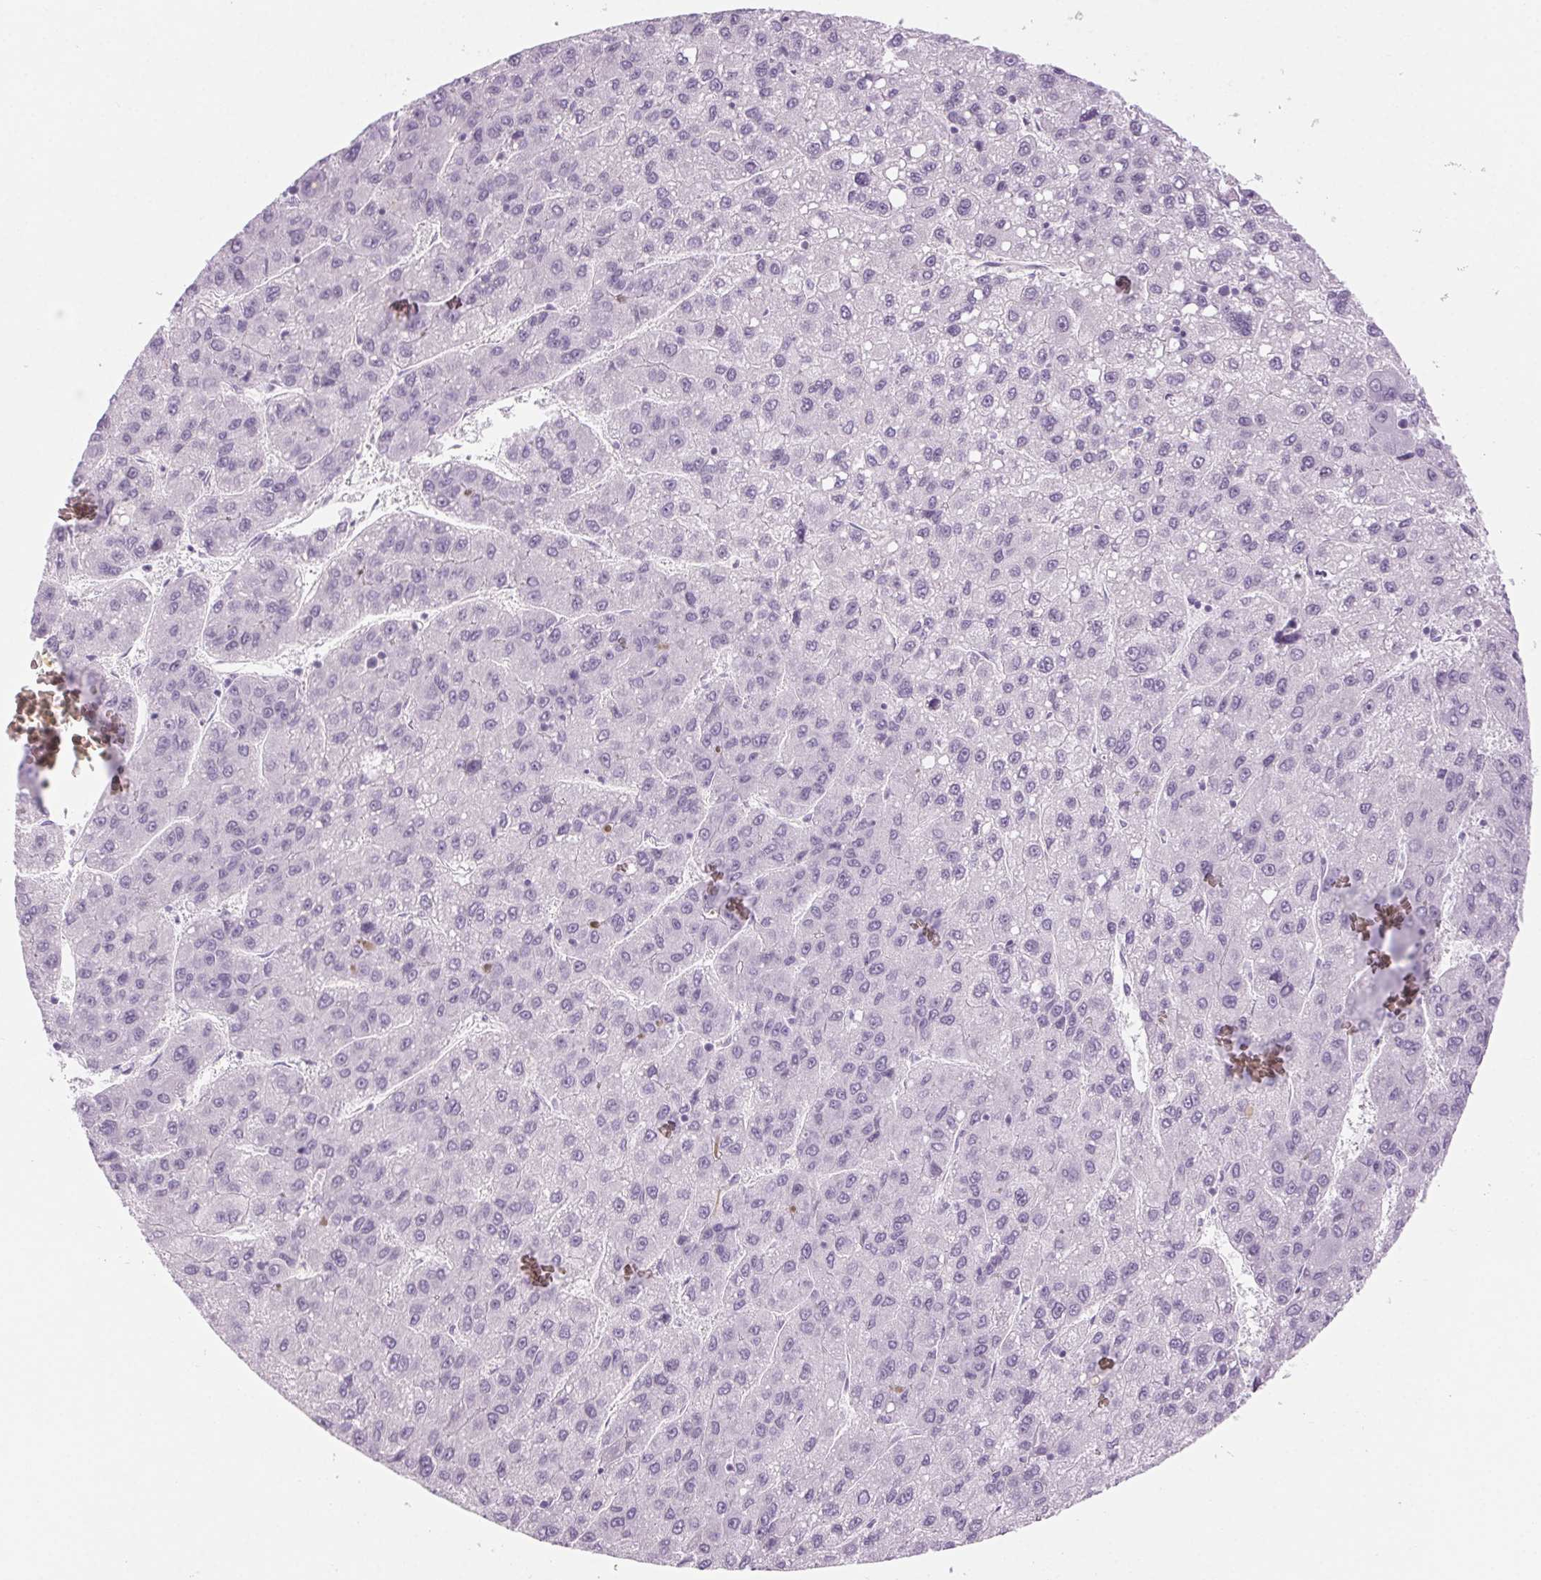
{"staining": {"intensity": "negative", "quantity": "none", "location": "none"}, "tissue": "liver cancer", "cell_type": "Tumor cells", "image_type": "cancer", "snomed": [{"axis": "morphology", "description": "Carcinoma, Hepatocellular, NOS"}, {"axis": "topography", "description": "Liver"}], "caption": "The histopathology image demonstrates no significant positivity in tumor cells of liver cancer (hepatocellular carcinoma). (Stains: DAB IHC with hematoxylin counter stain, Microscopy: brightfield microscopy at high magnification).", "gene": "LRP2", "patient": {"sex": "female", "age": 82}}